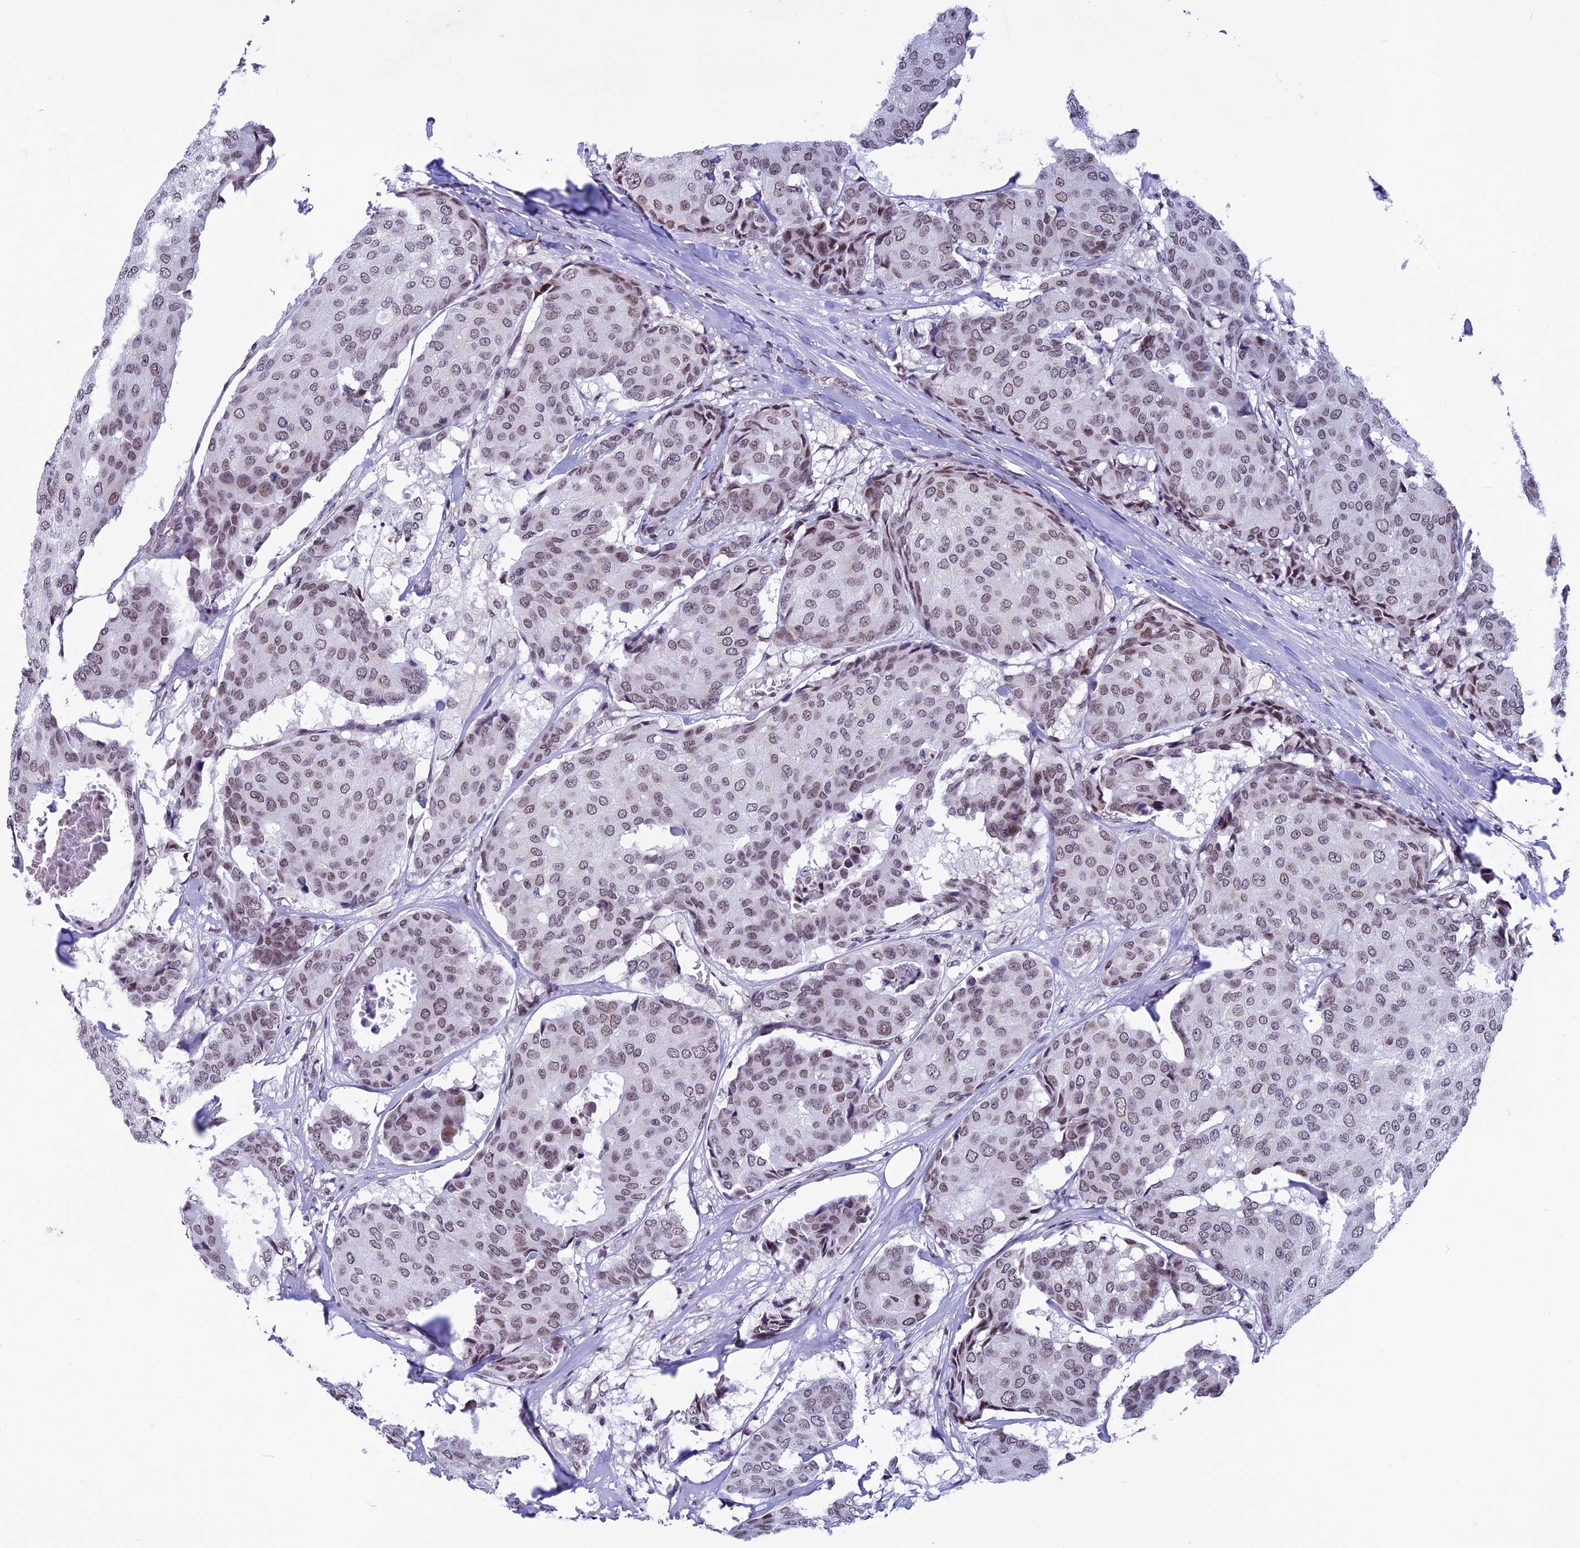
{"staining": {"intensity": "weak", "quantity": ">75%", "location": "nuclear"}, "tissue": "breast cancer", "cell_type": "Tumor cells", "image_type": "cancer", "snomed": [{"axis": "morphology", "description": "Duct carcinoma"}, {"axis": "topography", "description": "Breast"}], "caption": "Intraductal carcinoma (breast) stained with a brown dye demonstrates weak nuclear positive expression in approximately >75% of tumor cells.", "gene": "NIPBL", "patient": {"sex": "female", "age": 75}}